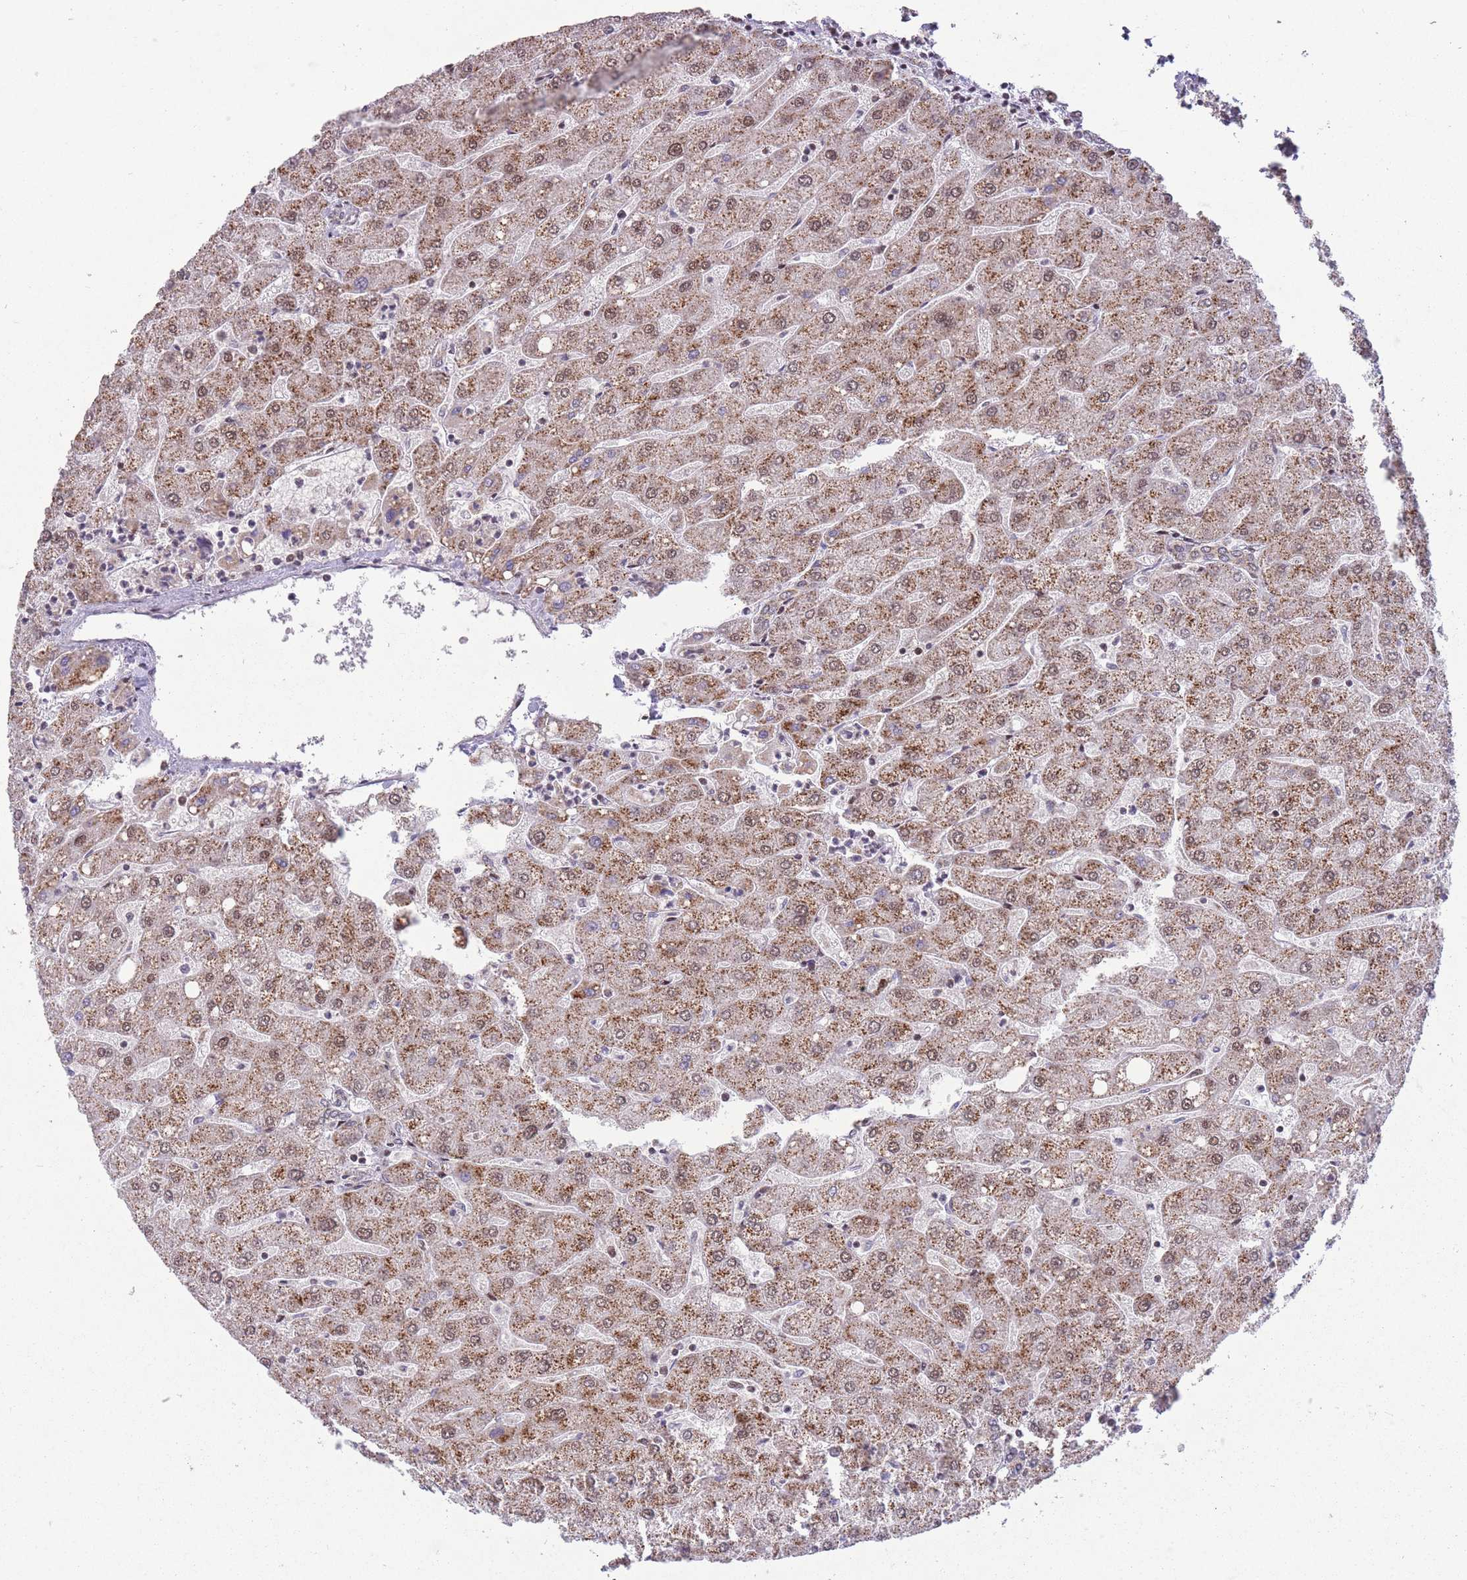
{"staining": {"intensity": "weak", "quantity": ">75%", "location": "cytoplasmic/membranous"}, "tissue": "liver", "cell_type": "Cholangiocytes", "image_type": "normal", "snomed": [{"axis": "morphology", "description": "Normal tissue, NOS"}, {"axis": "topography", "description": "Liver"}], "caption": "DAB immunohistochemical staining of normal human liver displays weak cytoplasmic/membranous protein expression in approximately >75% of cholangiocytes. Immunohistochemistry (ihc) stains the protein in brown and the nuclei are stained blue.", "gene": "DPYSL4", "patient": {"sex": "male", "age": 67}}